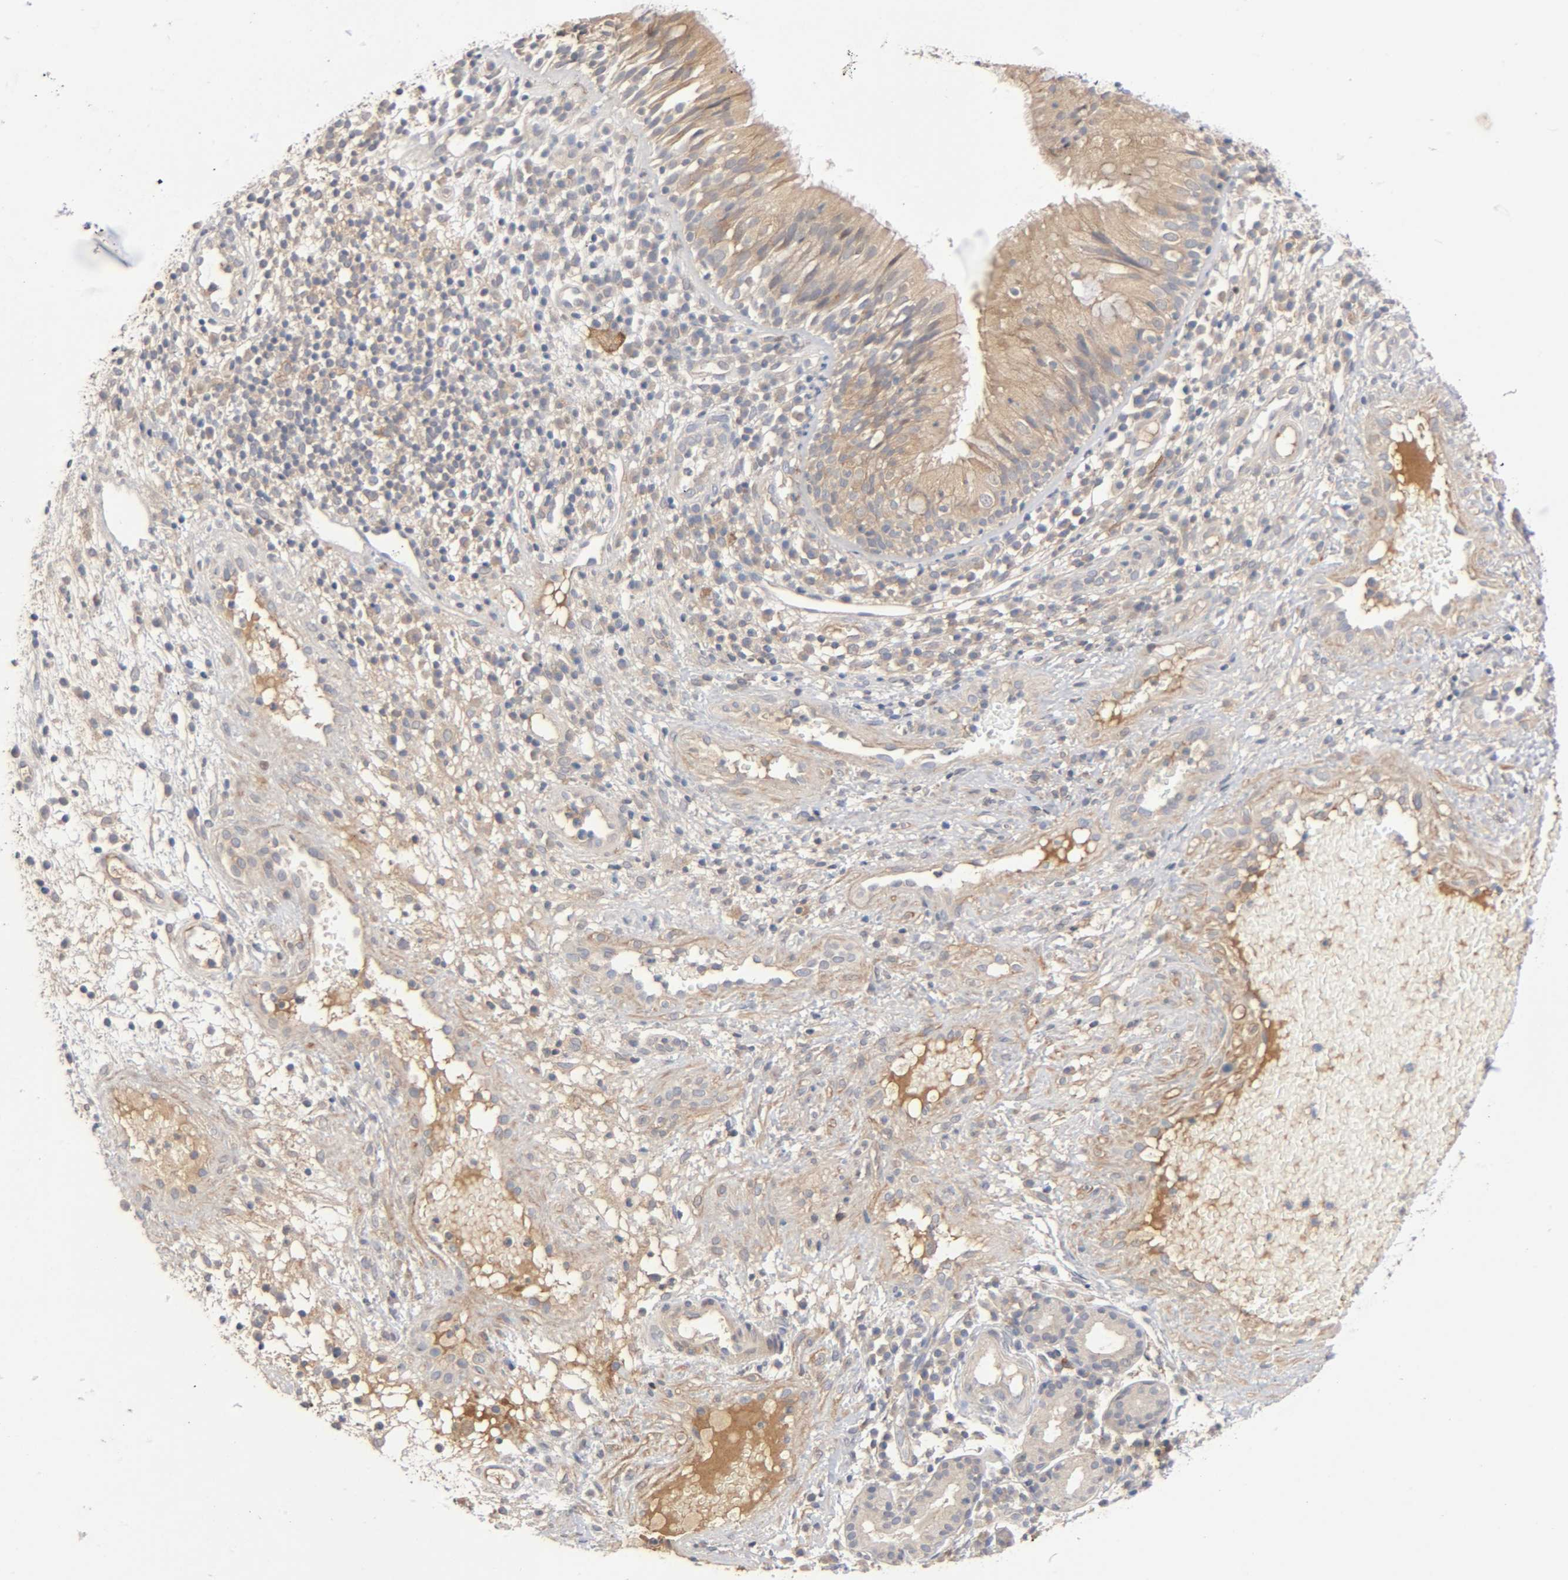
{"staining": {"intensity": "moderate", "quantity": ">75%", "location": "cytoplasmic/membranous"}, "tissue": "nasopharynx", "cell_type": "Respiratory epithelial cells", "image_type": "normal", "snomed": [{"axis": "morphology", "description": "Normal tissue, NOS"}, {"axis": "morphology", "description": "Inflammation, NOS"}, {"axis": "morphology", "description": "Malignant melanoma, Metastatic site"}, {"axis": "topography", "description": "Nasopharynx"}], "caption": "Brown immunohistochemical staining in benign human nasopharynx shows moderate cytoplasmic/membranous expression in approximately >75% of respiratory epithelial cells.", "gene": "CPB2", "patient": {"sex": "female", "age": 55}}